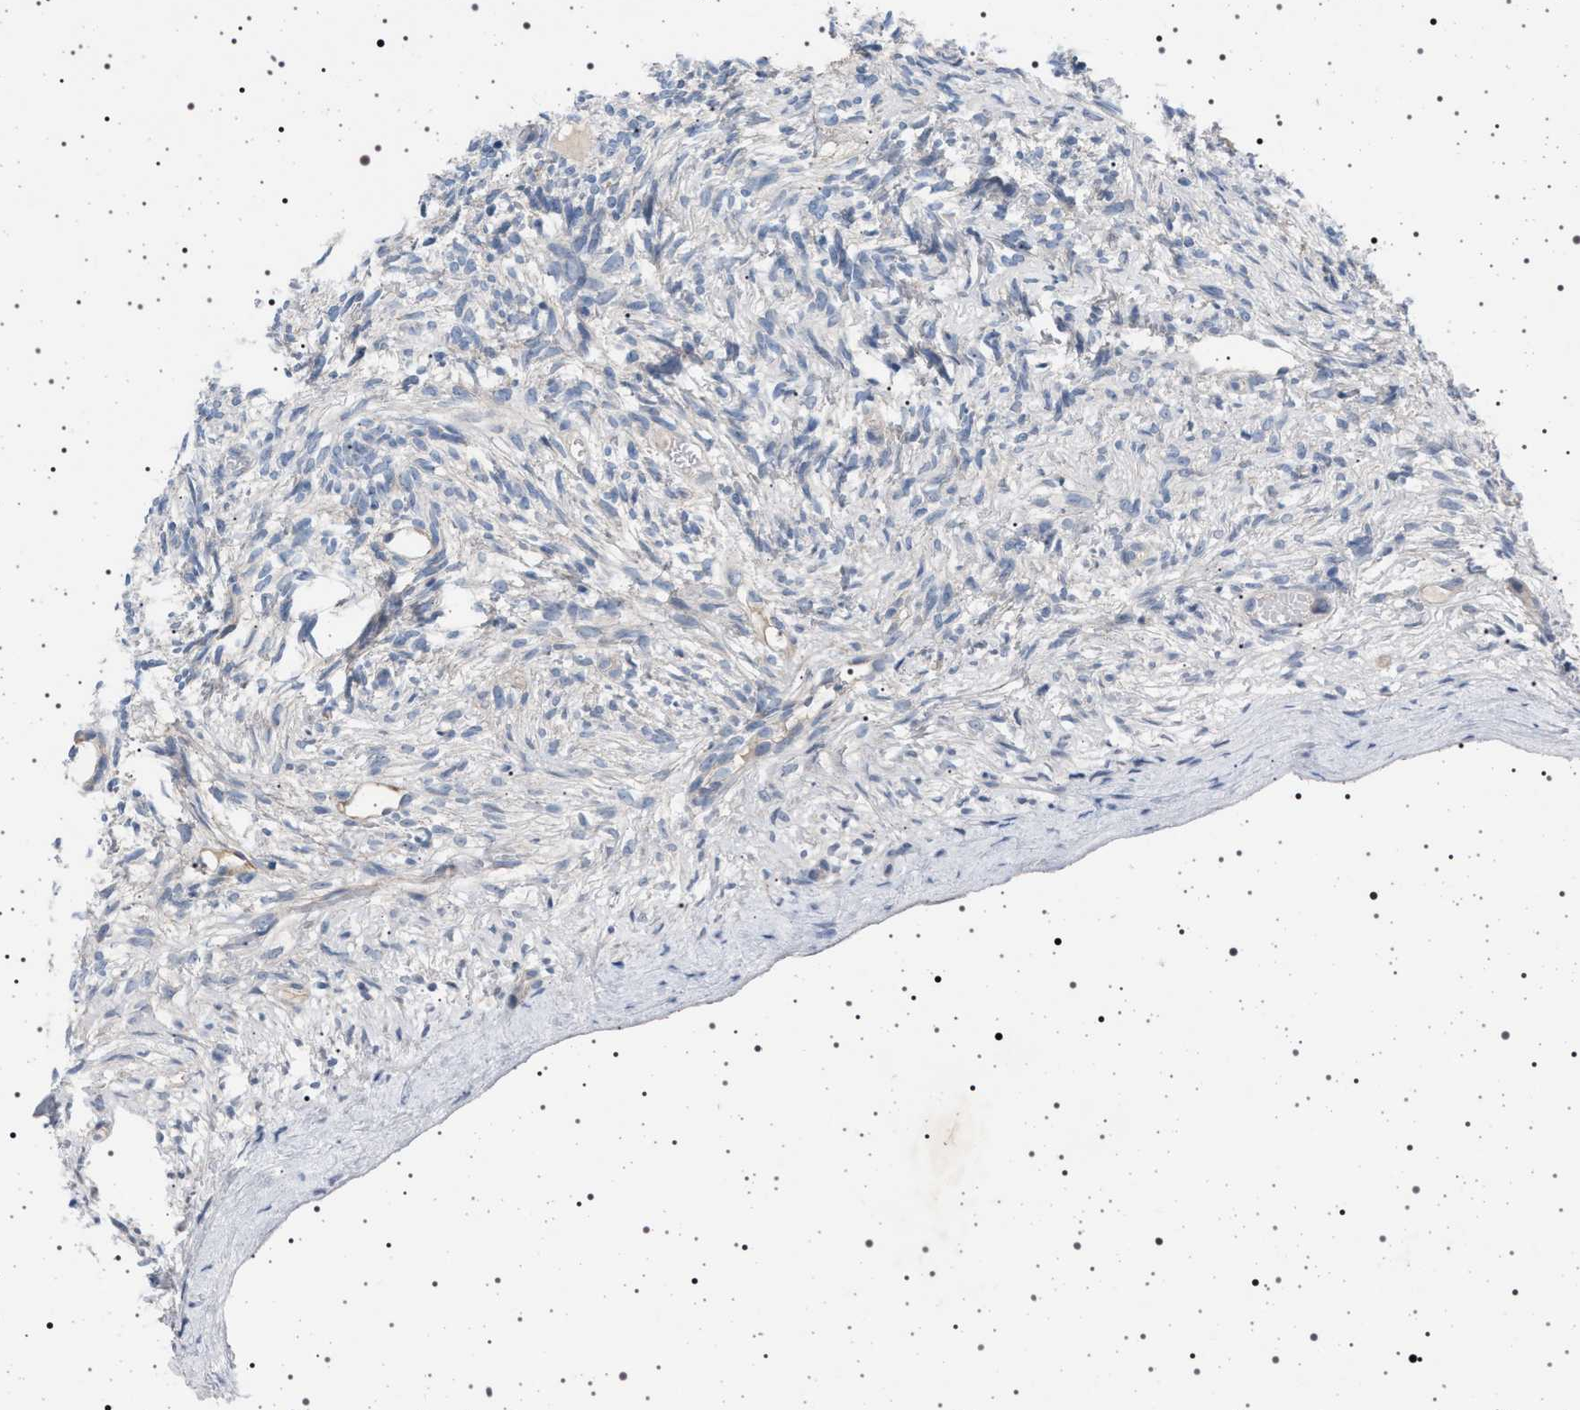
{"staining": {"intensity": "negative", "quantity": "none", "location": "none"}, "tissue": "ovary", "cell_type": "Ovarian stroma cells", "image_type": "normal", "snomed": [{"axis": "morphology", "description": "Normal tissue, NOS"}, {"axis": "topography", "description": "Ovary"}], "caption": "A photomicrograph of ovary stained for a protein exhibits no brown staining in ovarian stroma cells. (Stains: DAB (3,3'-diaminobenzidine) IHC with hematoxylin counter stain, Microscopy: brightfield microscopy at high magnification).", "gene": "NAT9", "patient": {"sex": "female", "age": 33}}